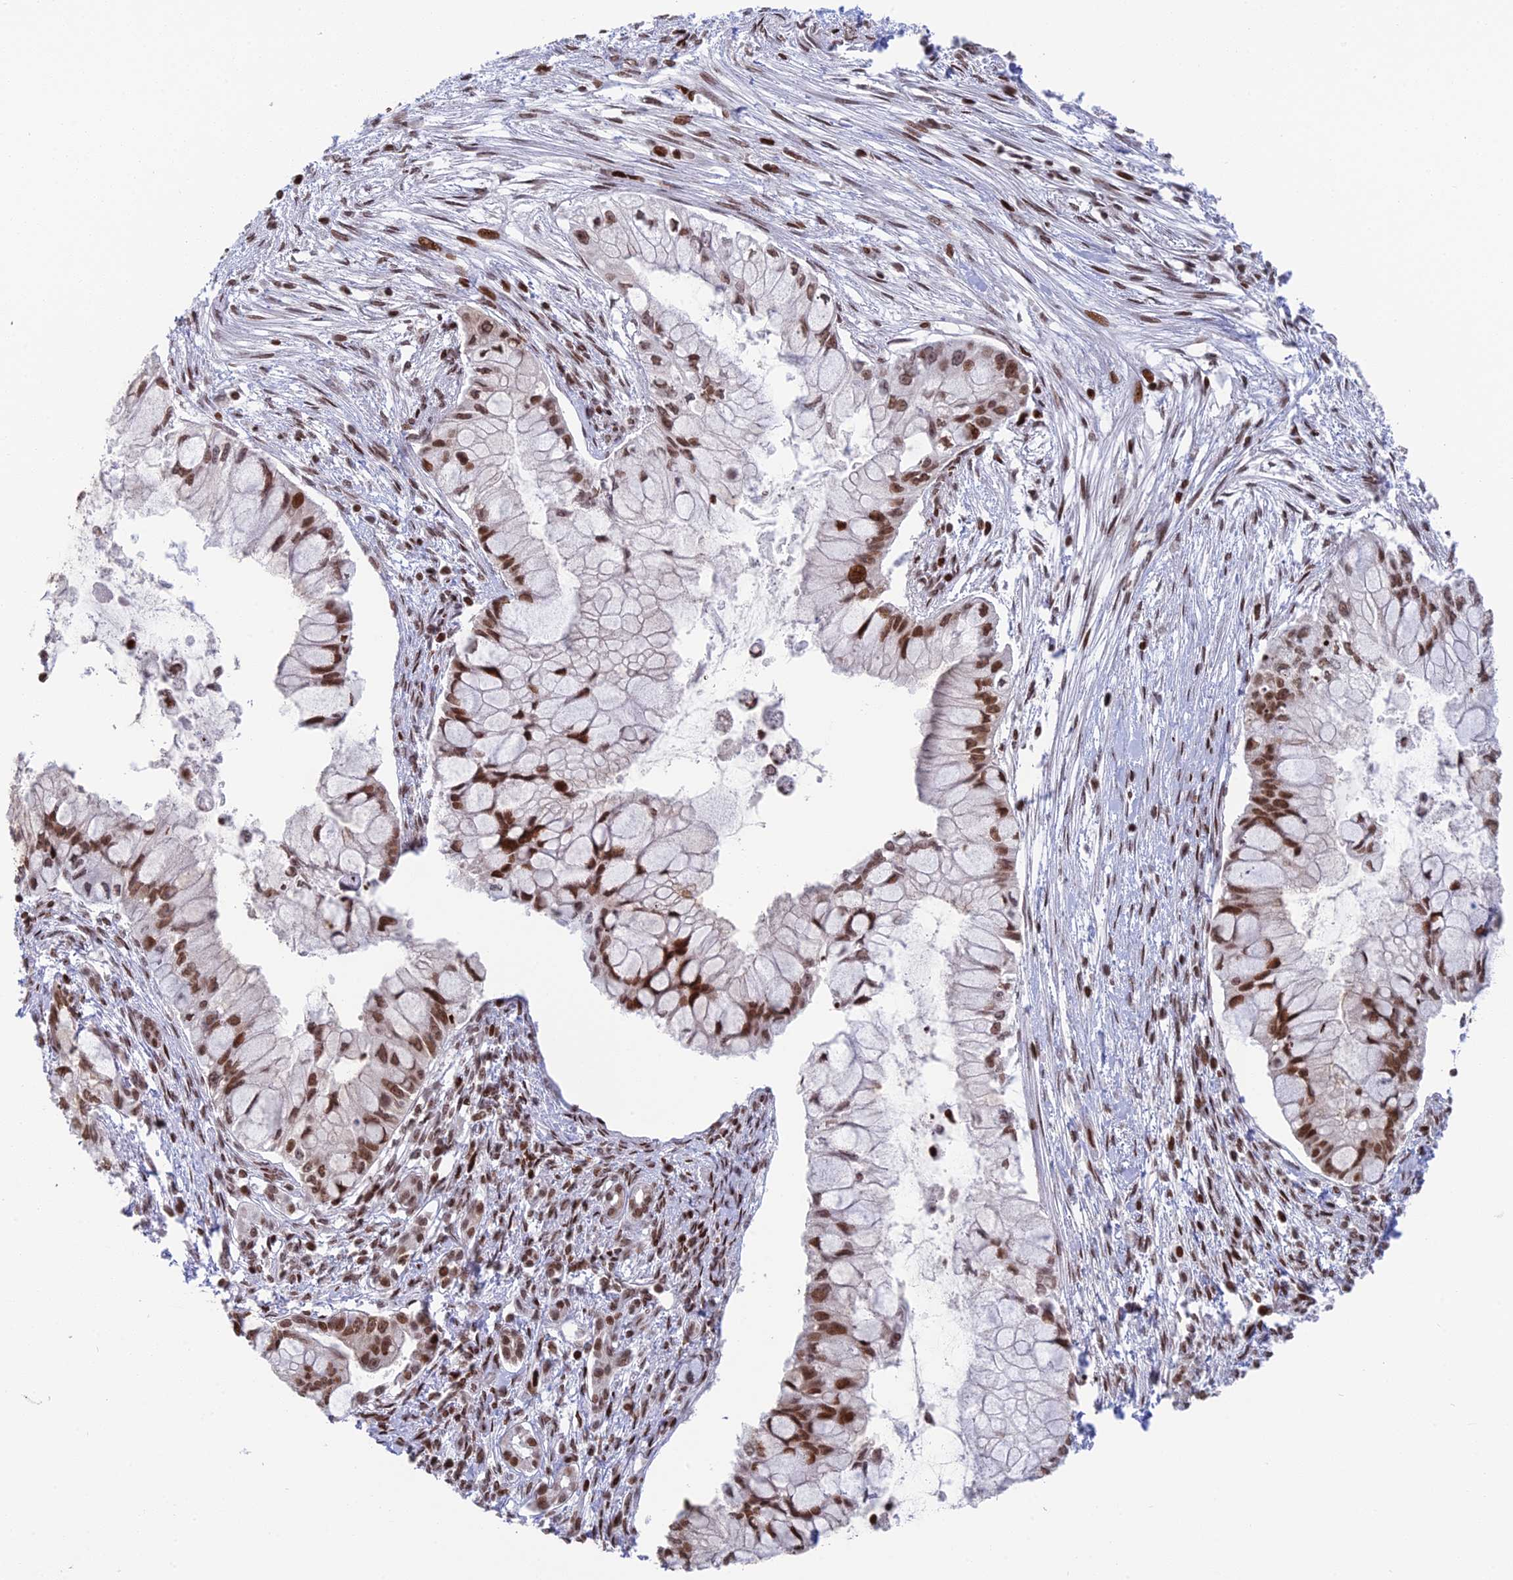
{"staining": {"intensity": "moderate", "quantity": ">75%", "location": "nuclear"}, "tissue": "pancreatic cancer", "cell_type": "Tumor cells", "image_type": "cancer", "snomed": [{"axis": "morphology", "description": "Adenocarcinoma, NOS"}, {"axis": "topography", "description": "Pancreas"}], "caption": "Immunohistochemical staining of pancreatic cancer shows moderate nuclear protein staining in about >75% of tumor cells. (Stains: DAB in brown, nuclei in blue, Microscopy: brightfield microscopy at high magnification).", "gene": "RPAP1", "patient": {"sex": "male", "age": 48}}